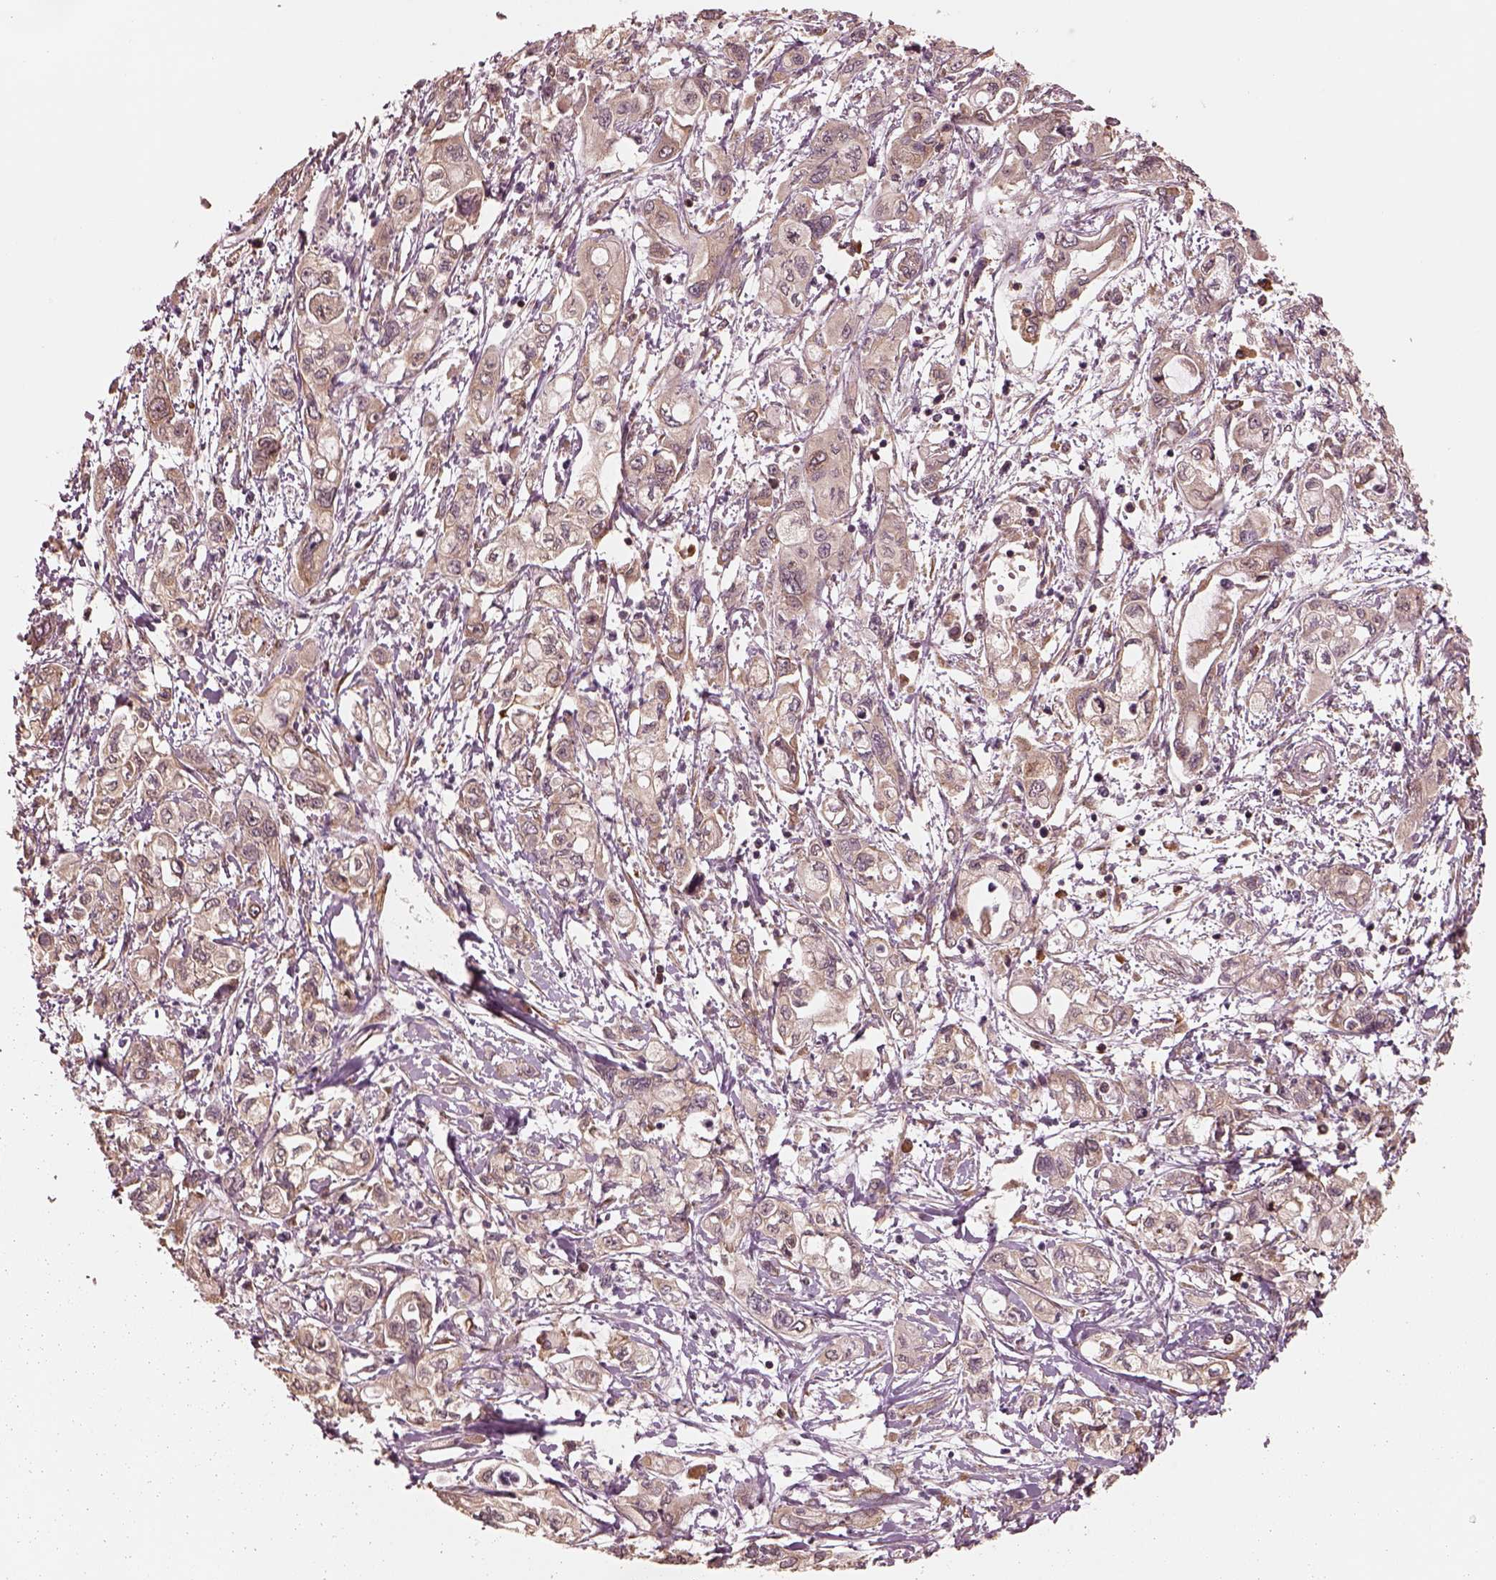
{"staining": {"intensity": "weak", "quantity": "25%-75%", "location": "cytoplasmic/membranous"}, "tissue": "pancreatic cancer", "cell_type": "Tumor cells", "image_type": "cancer", "snomed": [{"axis": "morphology", "description": "Adenocarcinoma, NOS"}, {"axis": "topography", "description": "Pancreas"}], "caption": "This histopathology image shows pancreatic cancer (adenocarcinoma) stained with IHC to label a protein in brown. The cytoplasmic/membranous of tumor cells show weak positivity for the protein. Nuclei are counter-stained blue.", "gene": "RPS5", "patient": {"sex": "male", "age": 54}}